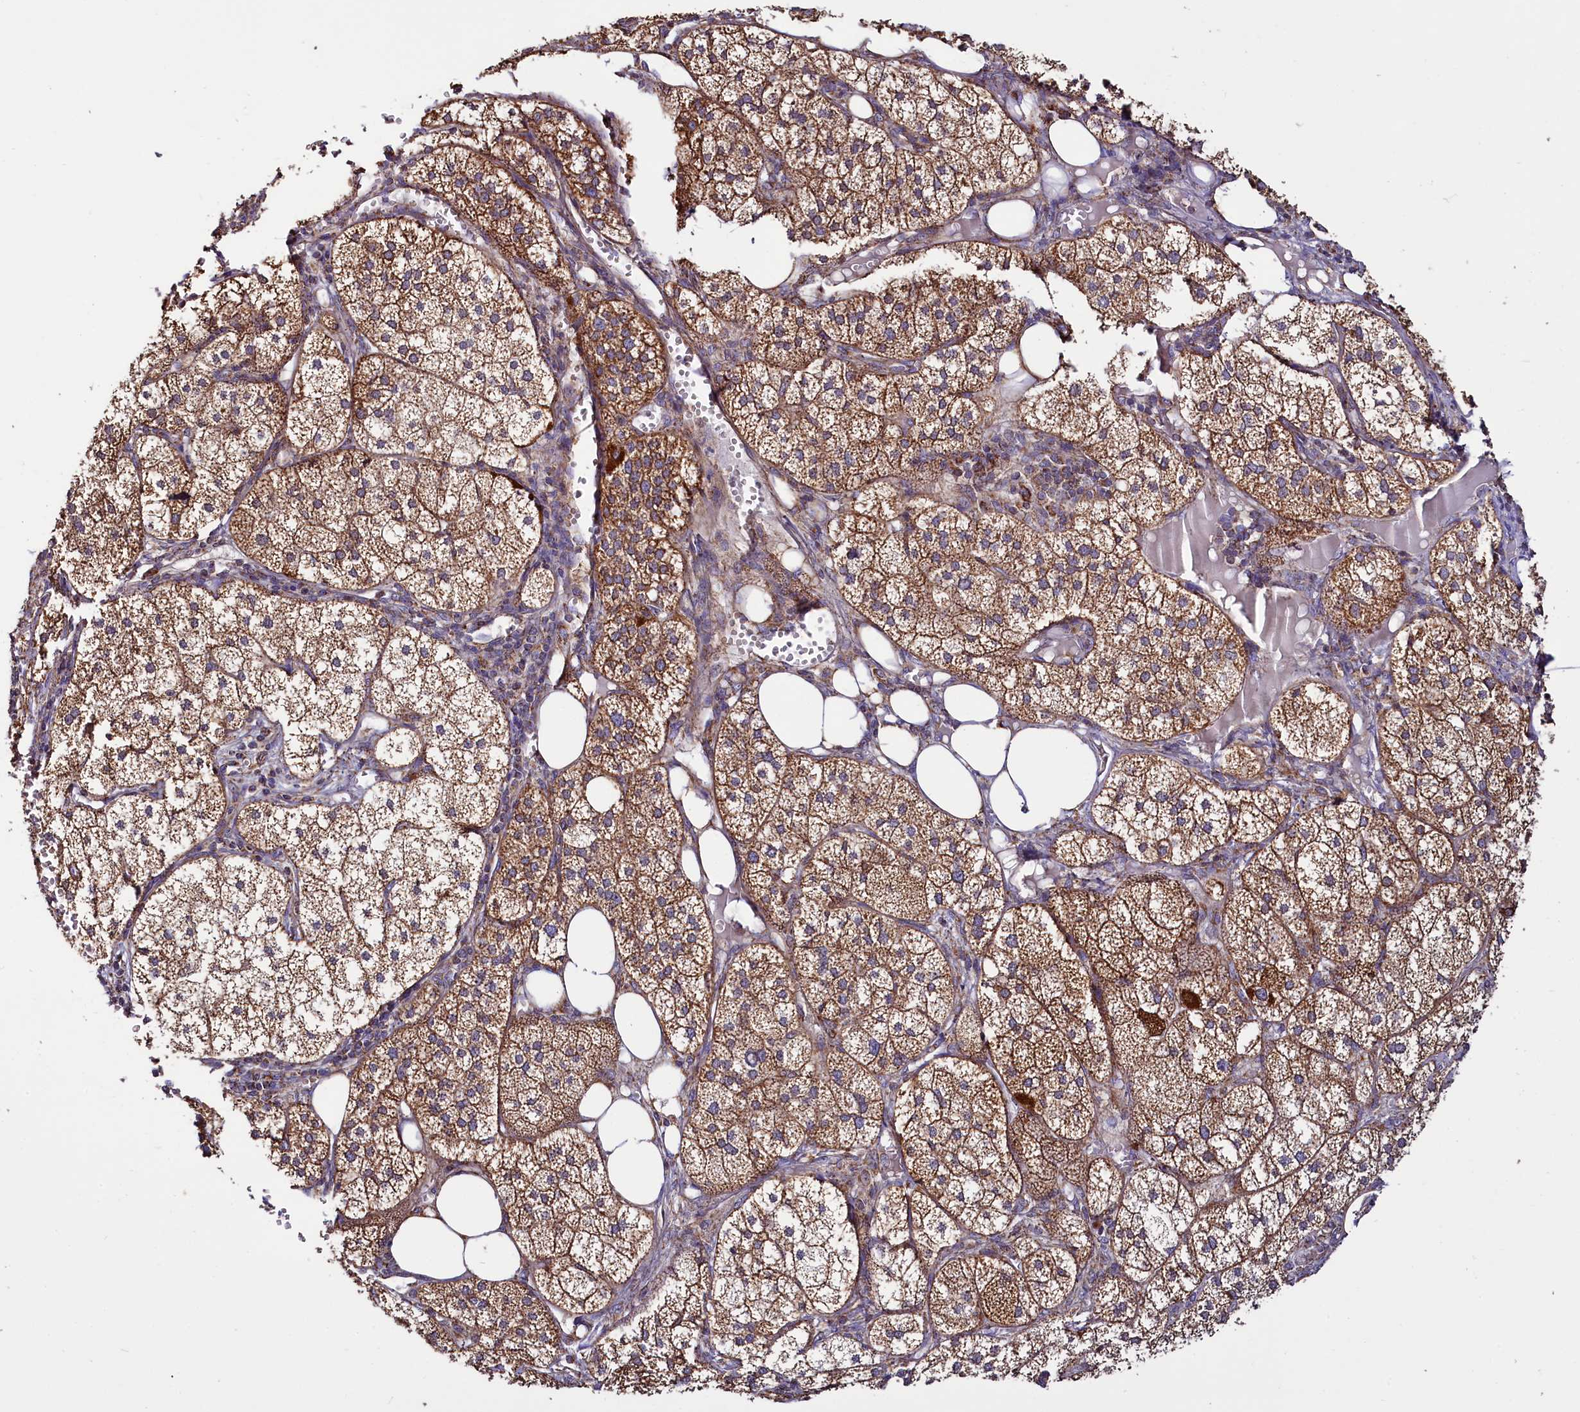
{"staining": {"intensity": "strong", "quantity": ">75%", "location": "cytoplasmic/membranous"}, "tissue": "adrenal gland", "cell_type": "Glandular cells", "image_type": "normal", "snomed": [{"axis": "morphology", "description": "Normal tissue, NOS"}, {"axis": "topography", "description": "Adrenal gland"}], "caption": "Approximately >75% of glandular cells in unremarkable adrenal gland demonstrate strong cytoplasmic/membranous protein positivity as visualized by brown immunohistochemical staining.", "gene": "NUDT15", "patient": {"sex": "female", "age": 61}}